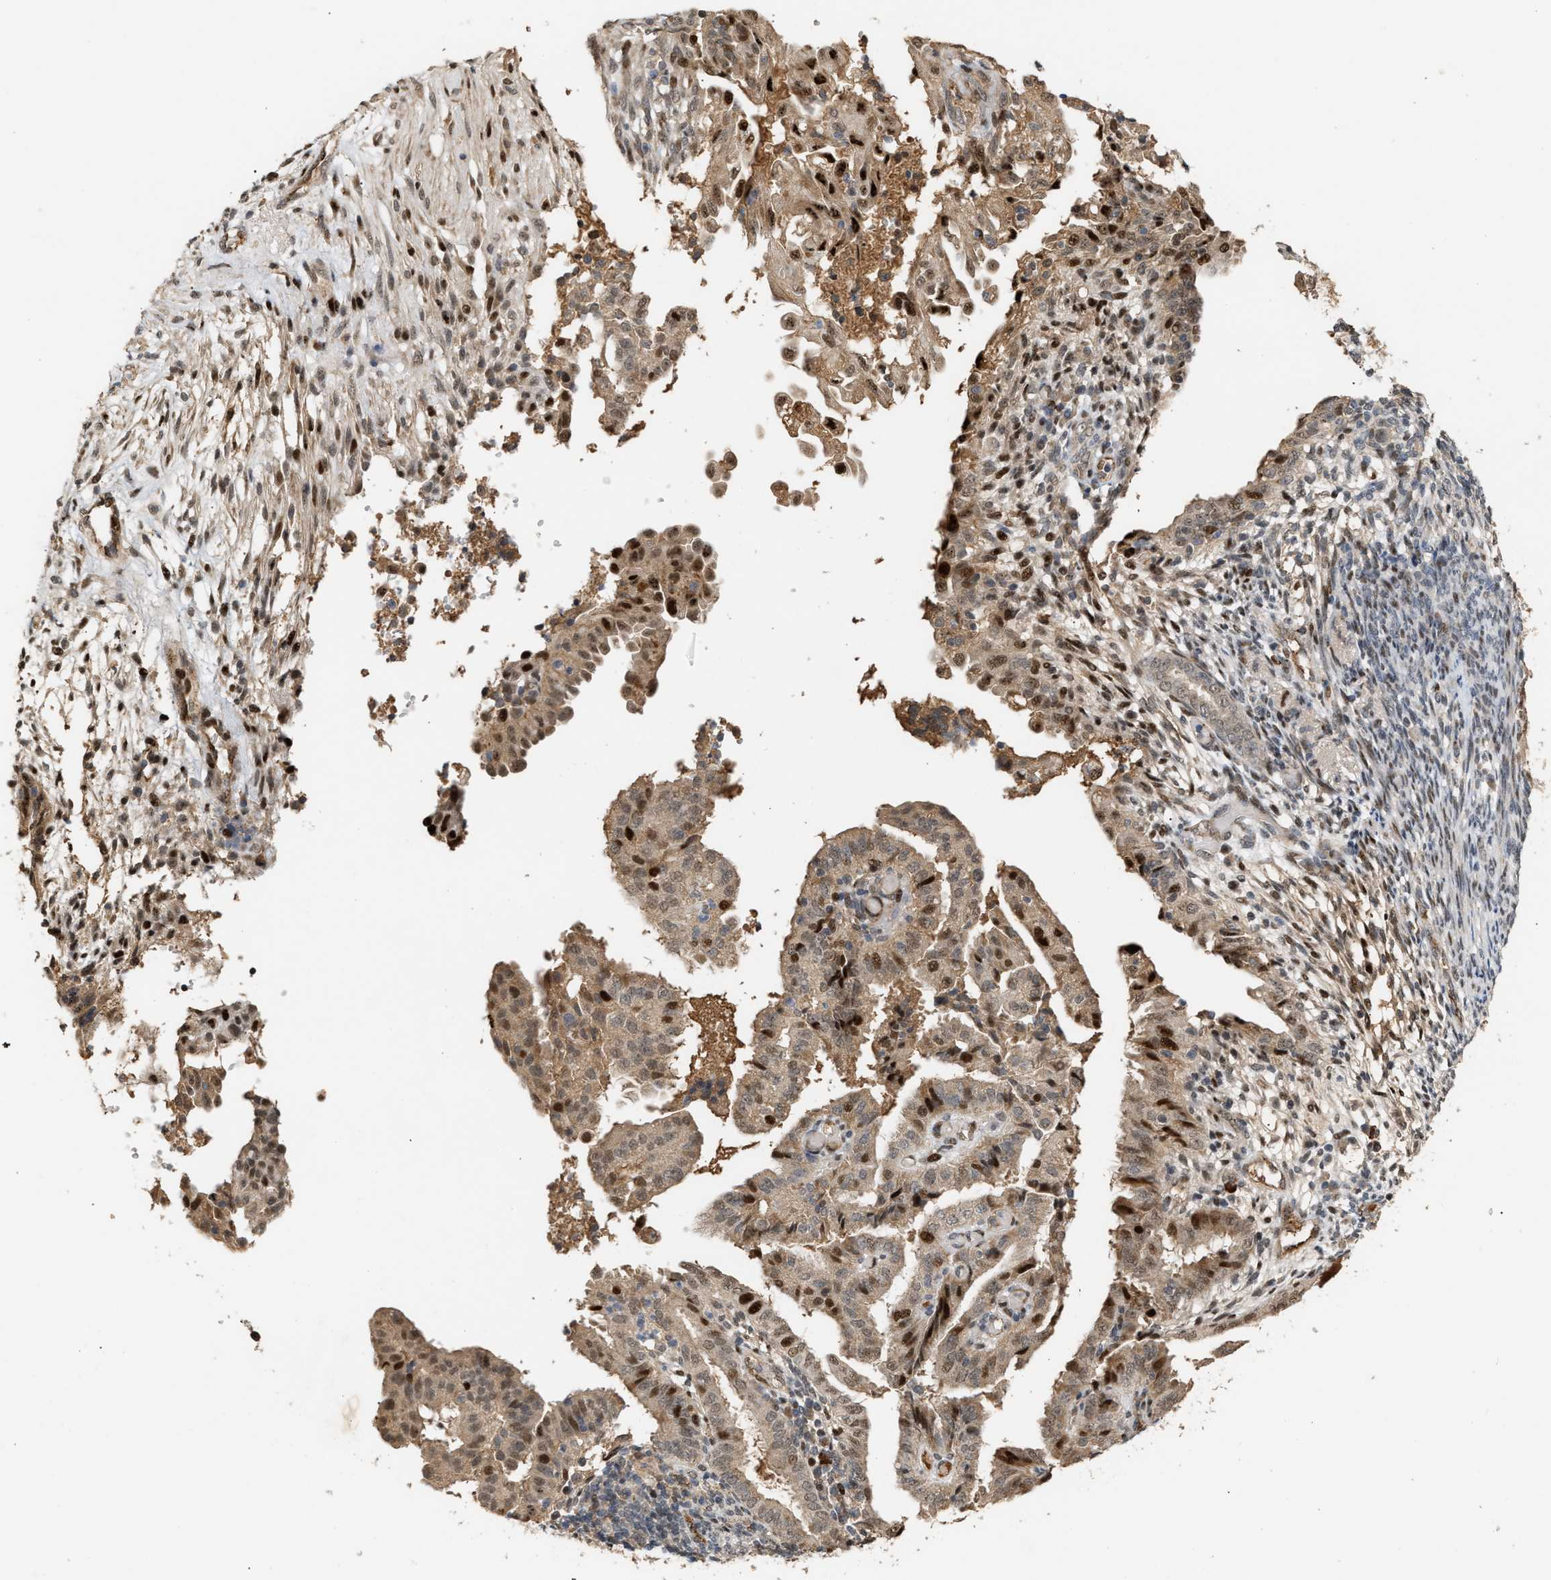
{"staining": {"intensity": "strong", "quantity": "25%-75%", "location": "cytoplasmic/membranous,nuclear"}, "tissue": "endometrial cancer", "cell_type": "Tumor cells", "image_type": "cancer", "snomed": [{"axis": "morphology", "description": "Adenocarcinoma, NOS"}, {"axis": "topography", "description": "Endometrium"}], "caption": "The photomicrograph shows immunohistochemical staining of endometrial cancer. There is strong cytoplasmic/membranous and nuclear positivity is present in about 25%-75% of tumor cells.", "gene": "ZFAND5", "patient": {"sex": "female", "age": 58}}